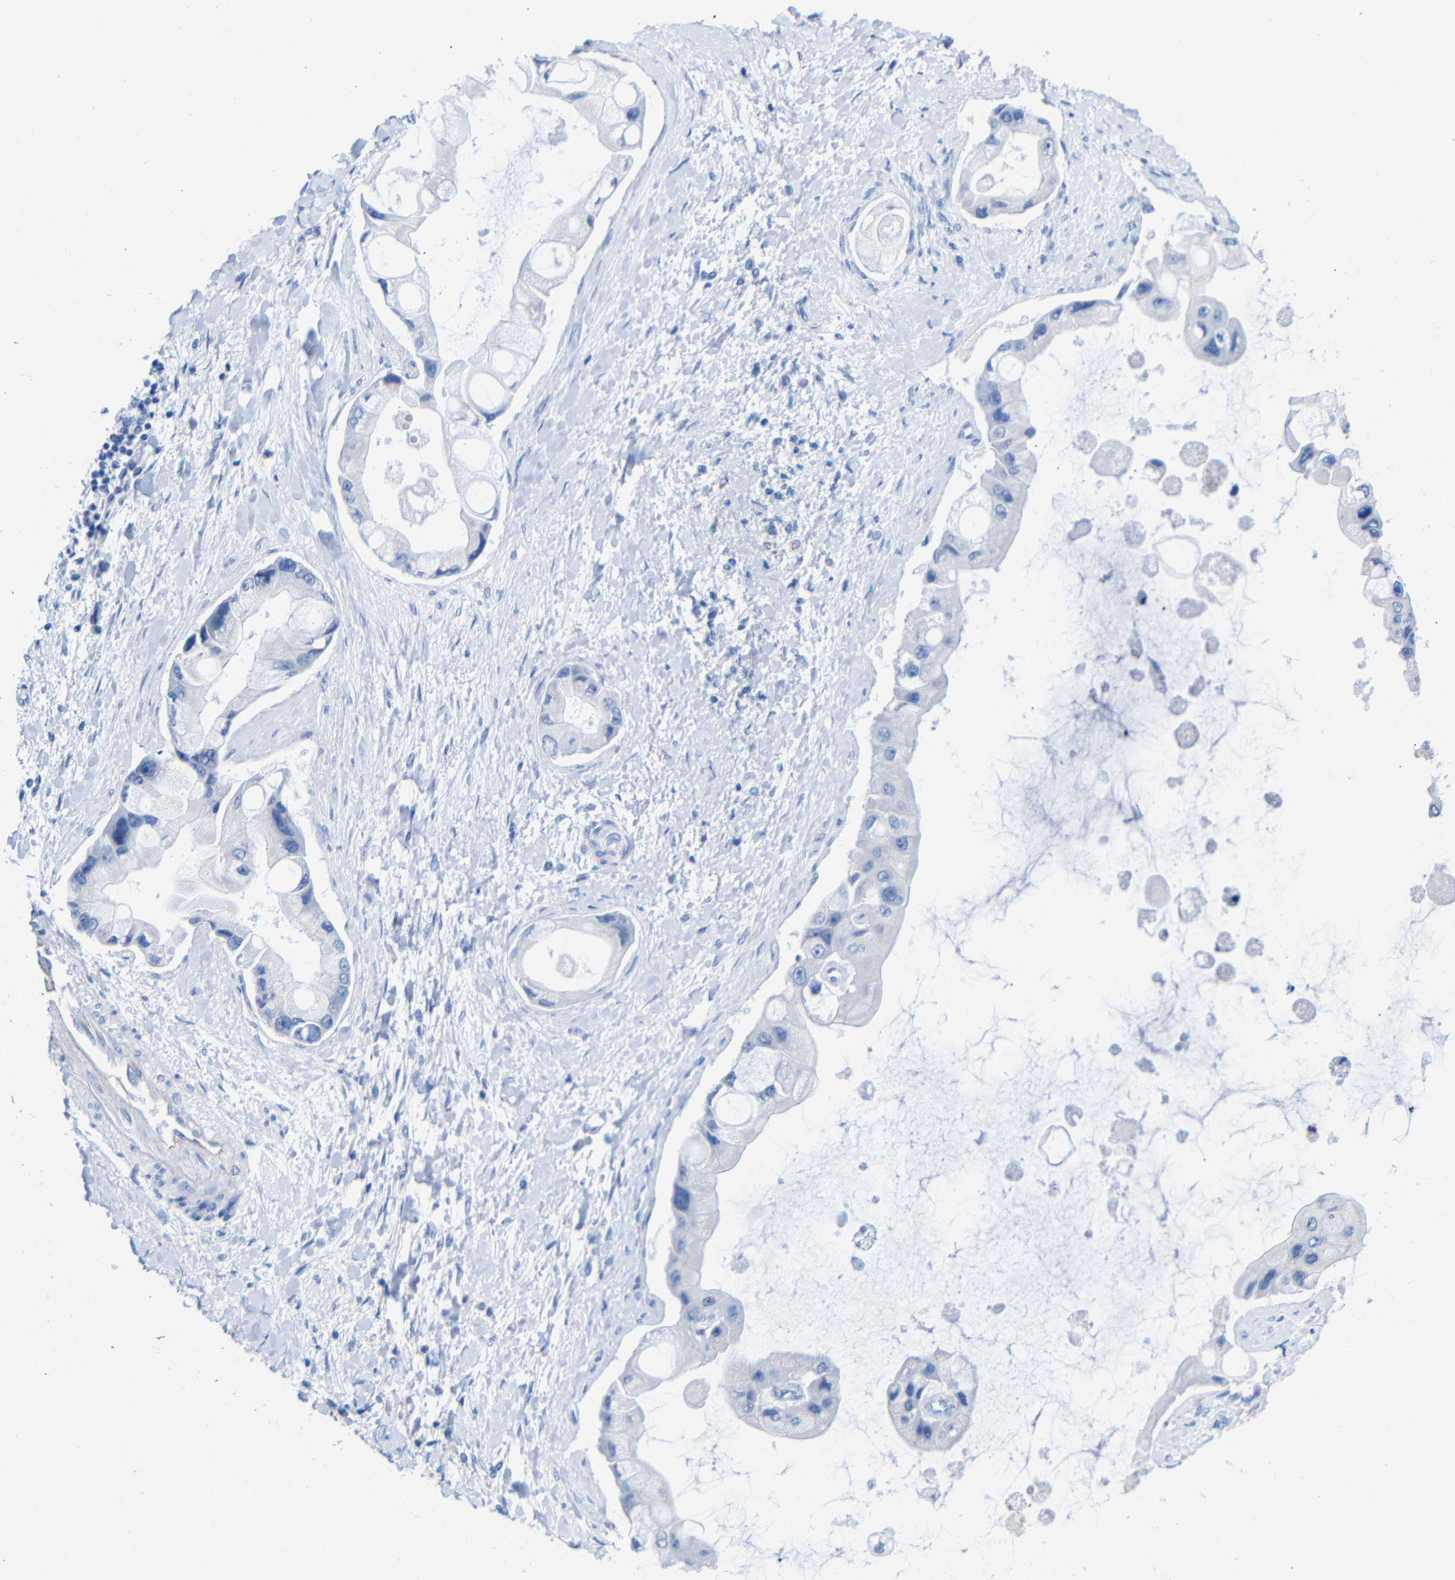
{"staining": {"intensity": "negative", "quantity": "none", "location": "none"}, "tissue": "liver cancer", "cell_type": "Tumor cells", "image_type": "cancer", "snomed": [{"axis": "morphology", "description": "Cholangiocarcinoma"}, {"axis": "topography", "description": "Liver"}], "caption": "Tumor cells are negative for protein expression in human cholangiocarcinoma (liver).", "gene": "CGNL1", "patient": {"sex": "male", "age": 50}}